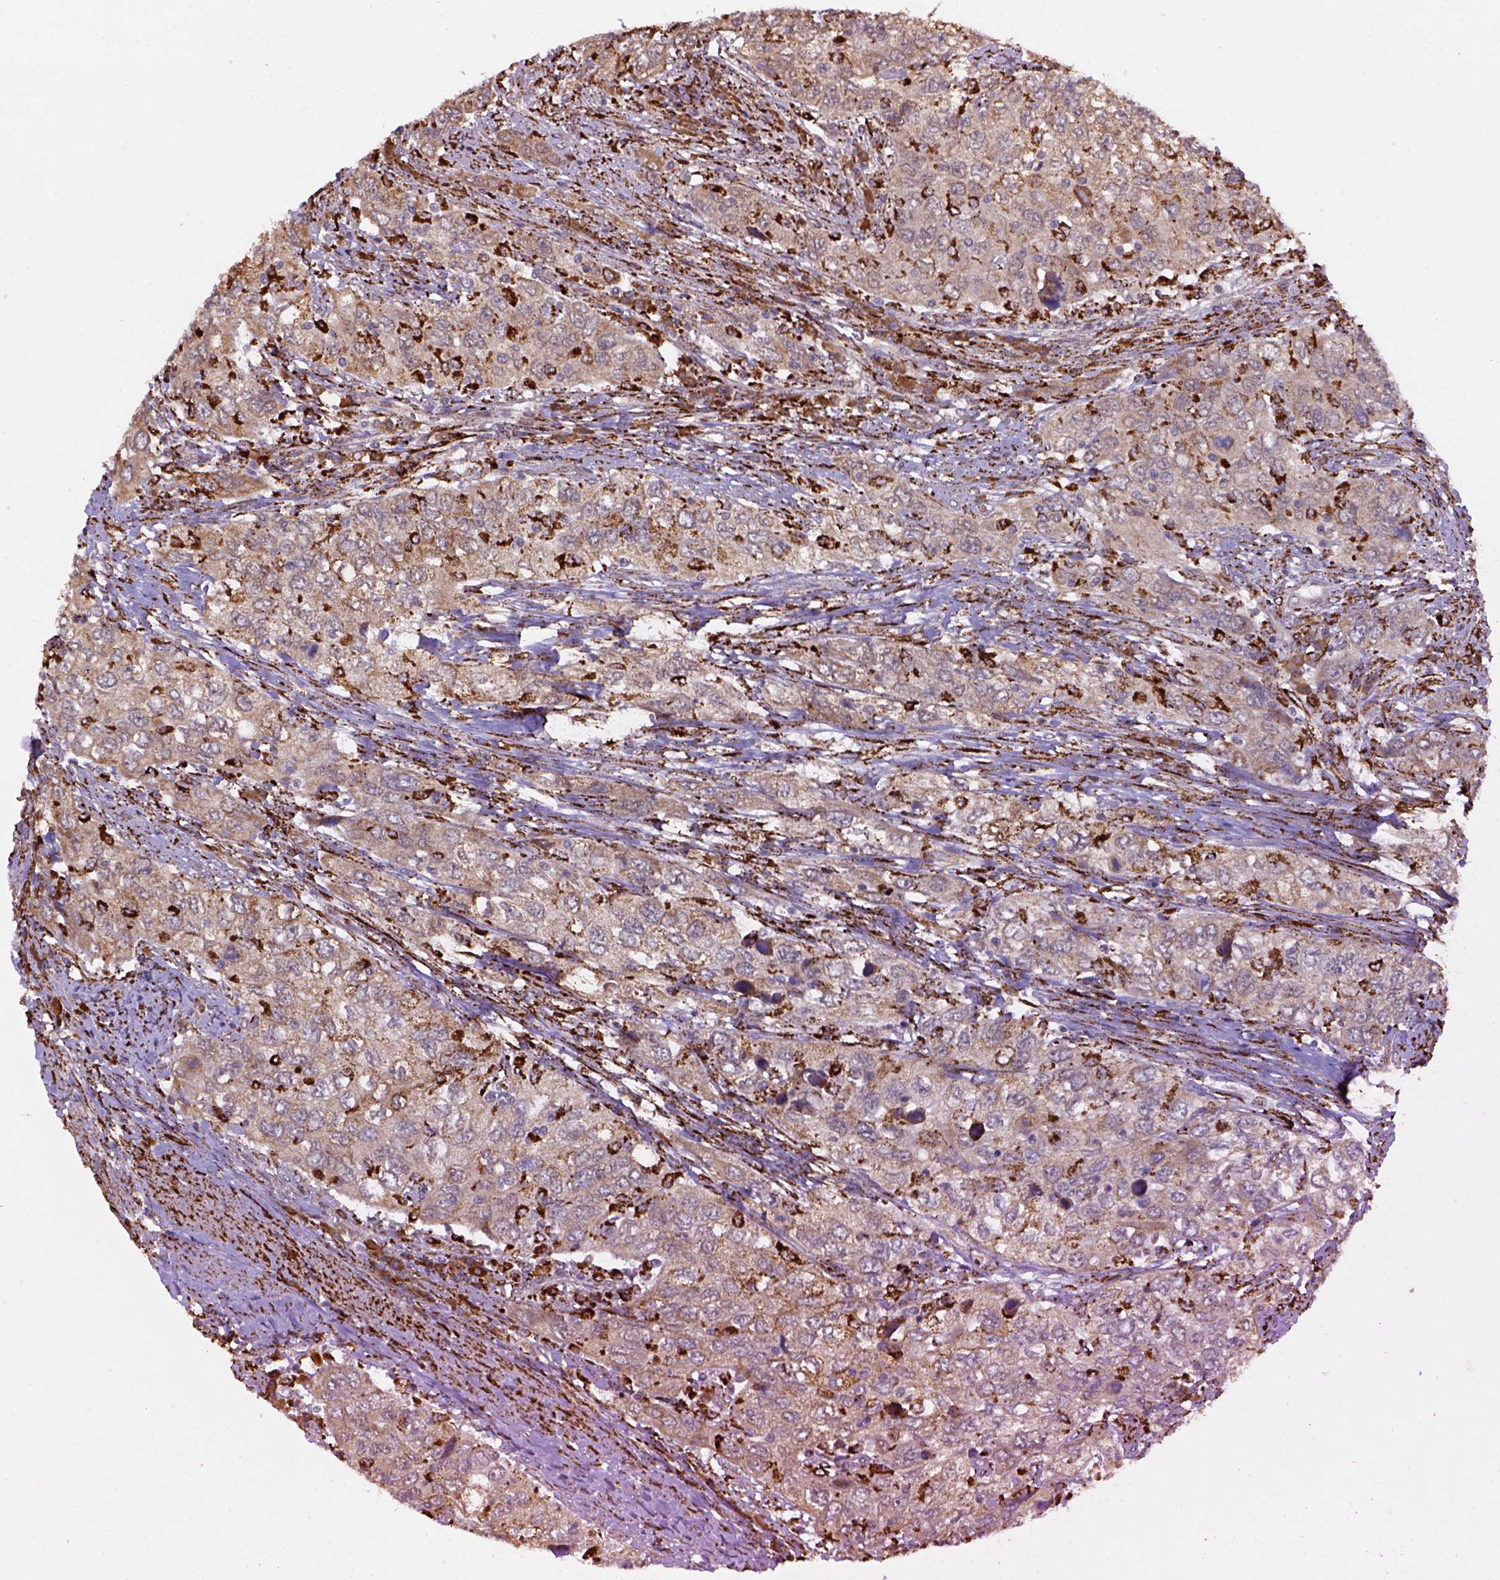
{"staining": {"intensity": "moderate", "quantity": "<25%", "location": "cytoplasmic/membranous"}, "tissue": "urothelial cancer", "cell_type": "Tumor cells", "image_type": "cancer", "snomed": [{"axis": "morphology", "description": "Urothelial carcinoma, High grade"}, {"axis": "topography", "description": "Urinary bladder"}], "caption": "Moderate cytoplasmic/membranous positivity for a protein is present in approximately <25% of tumor cells of urothelial cancer using immunohistochemistry (IHC).", "gene": "FZD7", "patient": {"sex": "male", "age": 76}}